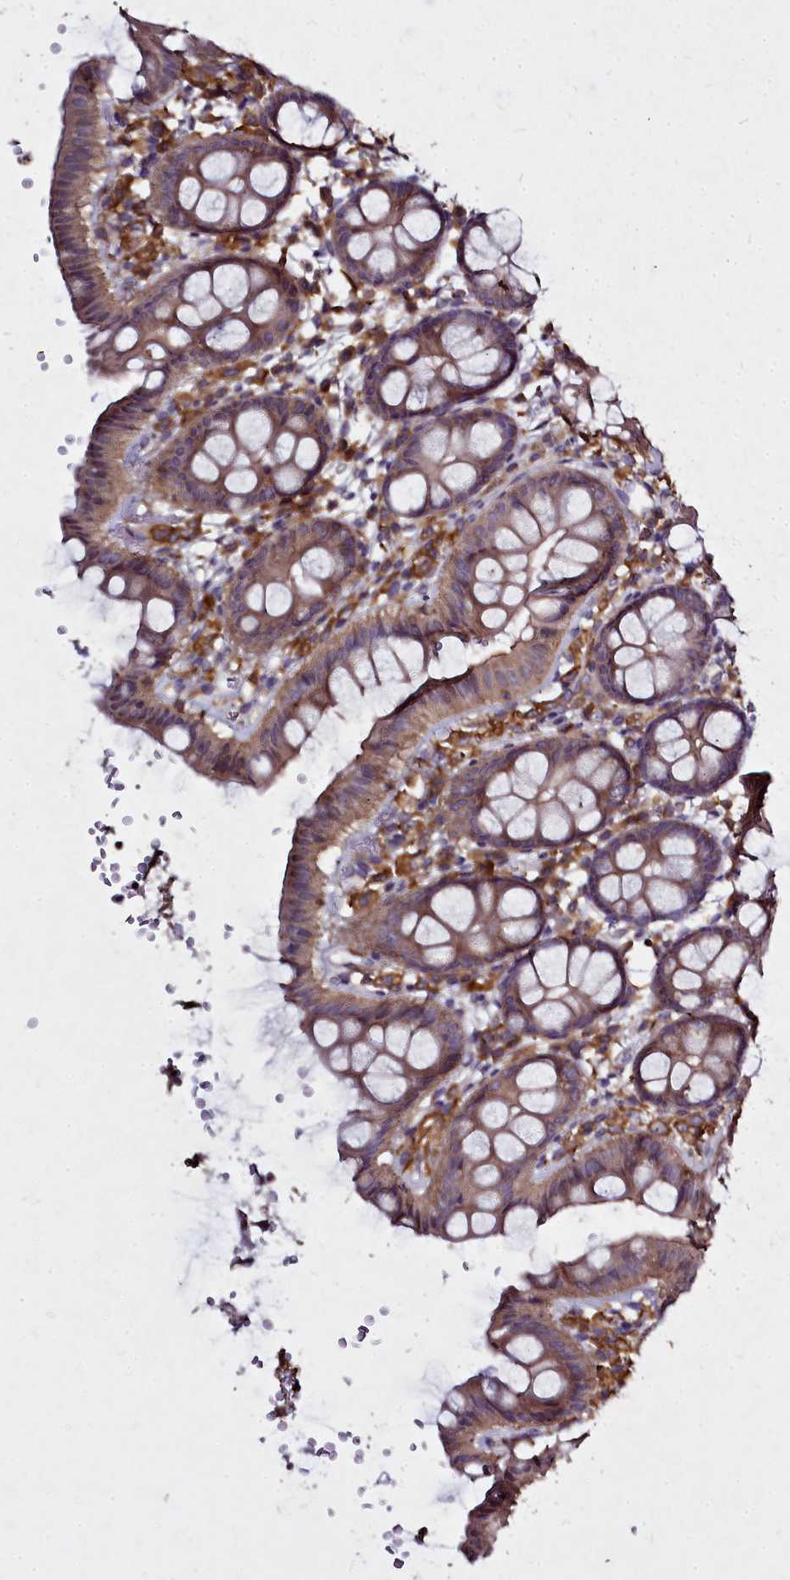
{"staining": {"intensity": "weak", "quantity": ">75%", "location": "cytoplasmic/membranous"}, "tissue": "colon", "cell_type": "Endothelial cells", "image_type": "normal", "snomed": [{"axis": "morphology", "description": "Normal tissue, NOS"}, {"axis": "topography", "description": "Colon"}], "caption": "Immunohistochemistry (DAB) staining of benign human colon demonstrates weak cytoplasmic/membranous protein expression in about >75% of endothelial cells.", "gene": "NCKAP1L", "patient": {"sex": "male", "age": 75}}